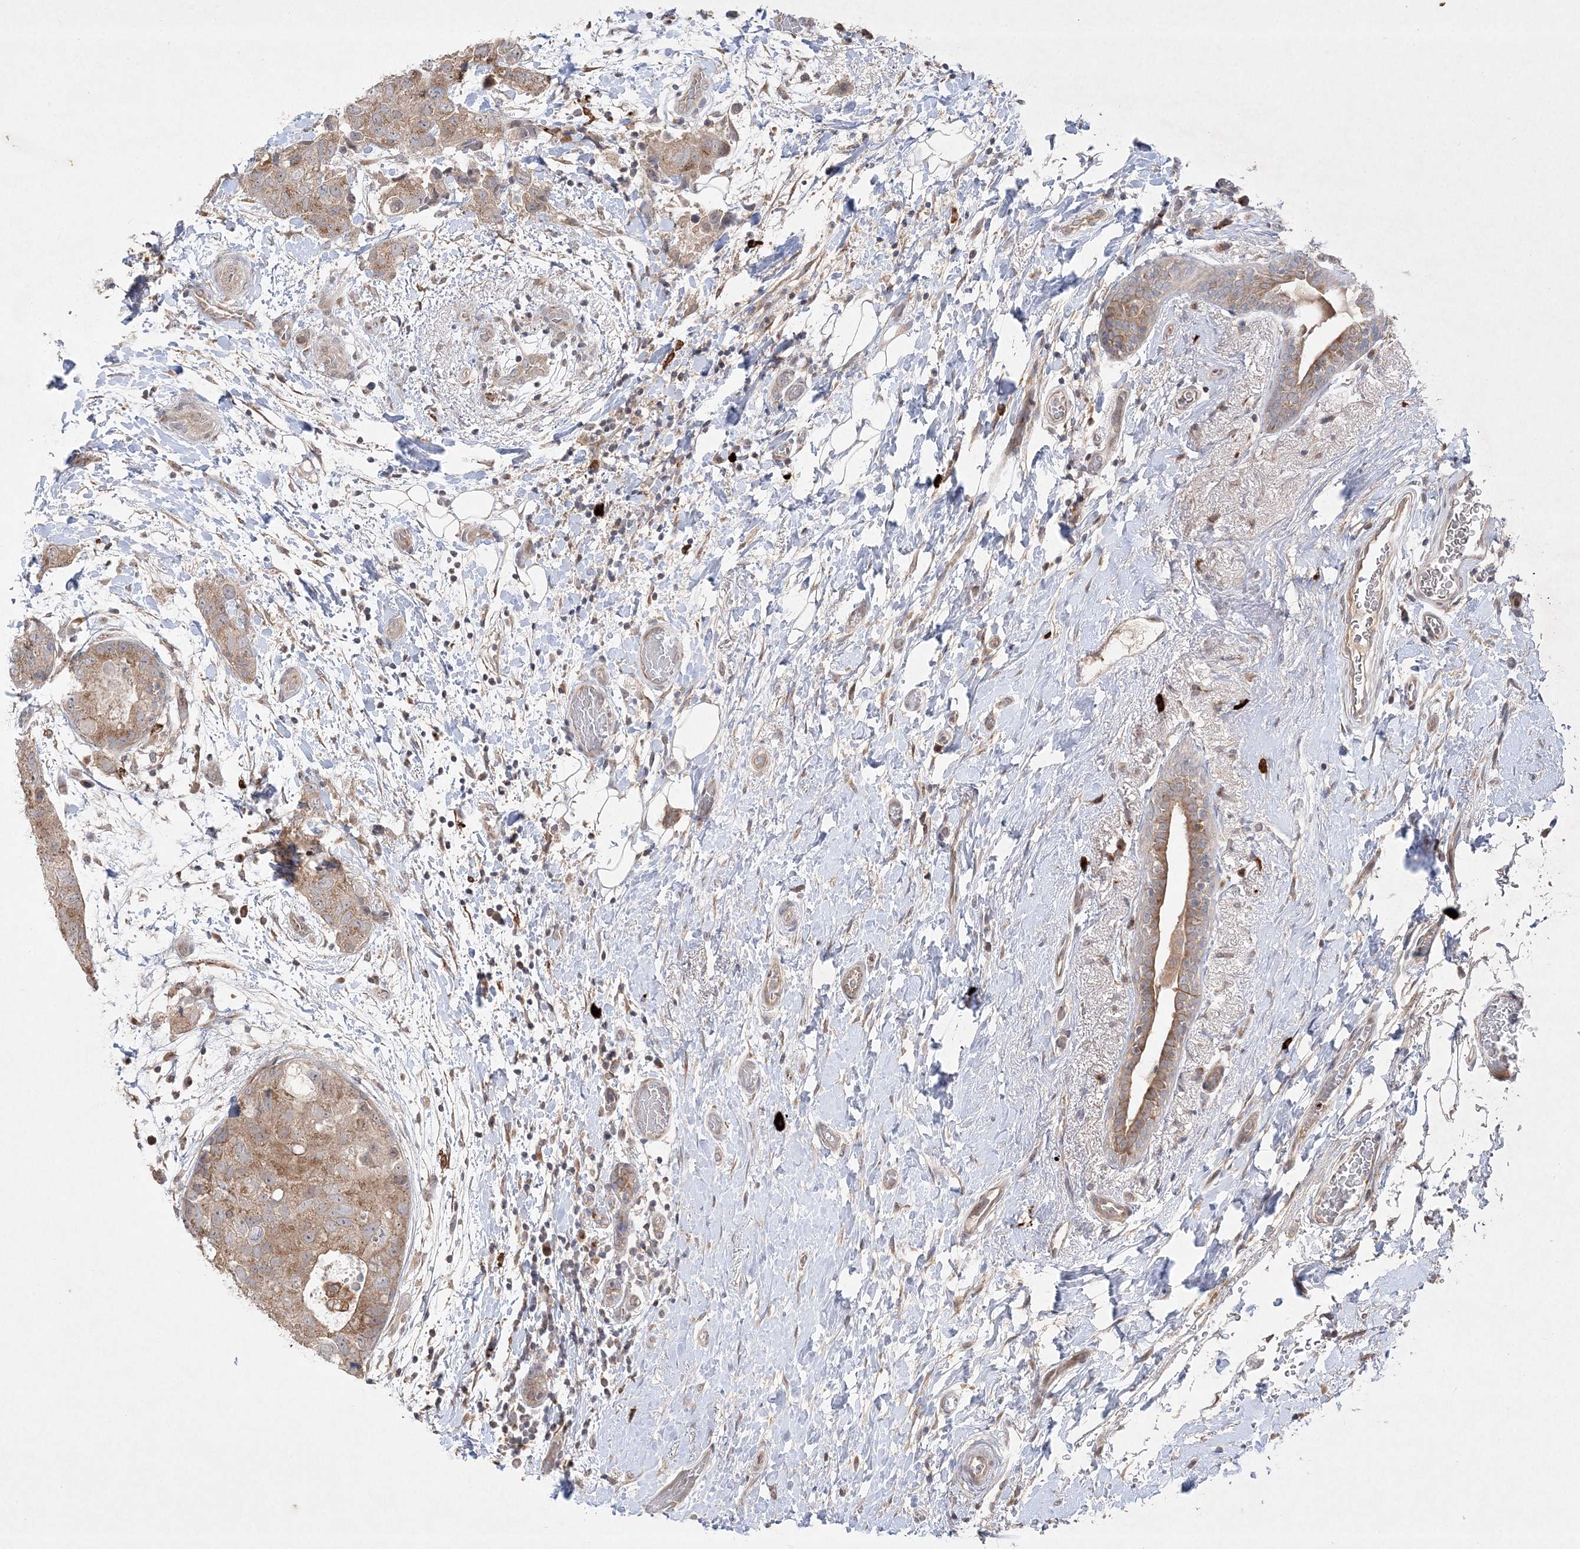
{"staining": {"intensity": "moderate", "quantity": ">75%", "location": "cytoplasmic/membranous"}, "tissue": "breast cancer", "cell_type": "Tumor cells", "image_type": "cancer", "snomed": [{"axis": "morphology", "description": "Duct carcinoma"}, {"axis": "topography", "description": "Breast"}], "caption": "Infiltrating ductal carcinoma (breast) stained for a protein demonstrates moderate cytoplasmic/membranous positivity in tumor cells. (Stains: DAB (3,3'-diaminobenzidine) in brown, nuclei in blue, Microscopy: brightfield microscopy at high magnification).", "gene": "CLNK", "patient": {"sex": "female", "age": 62}}